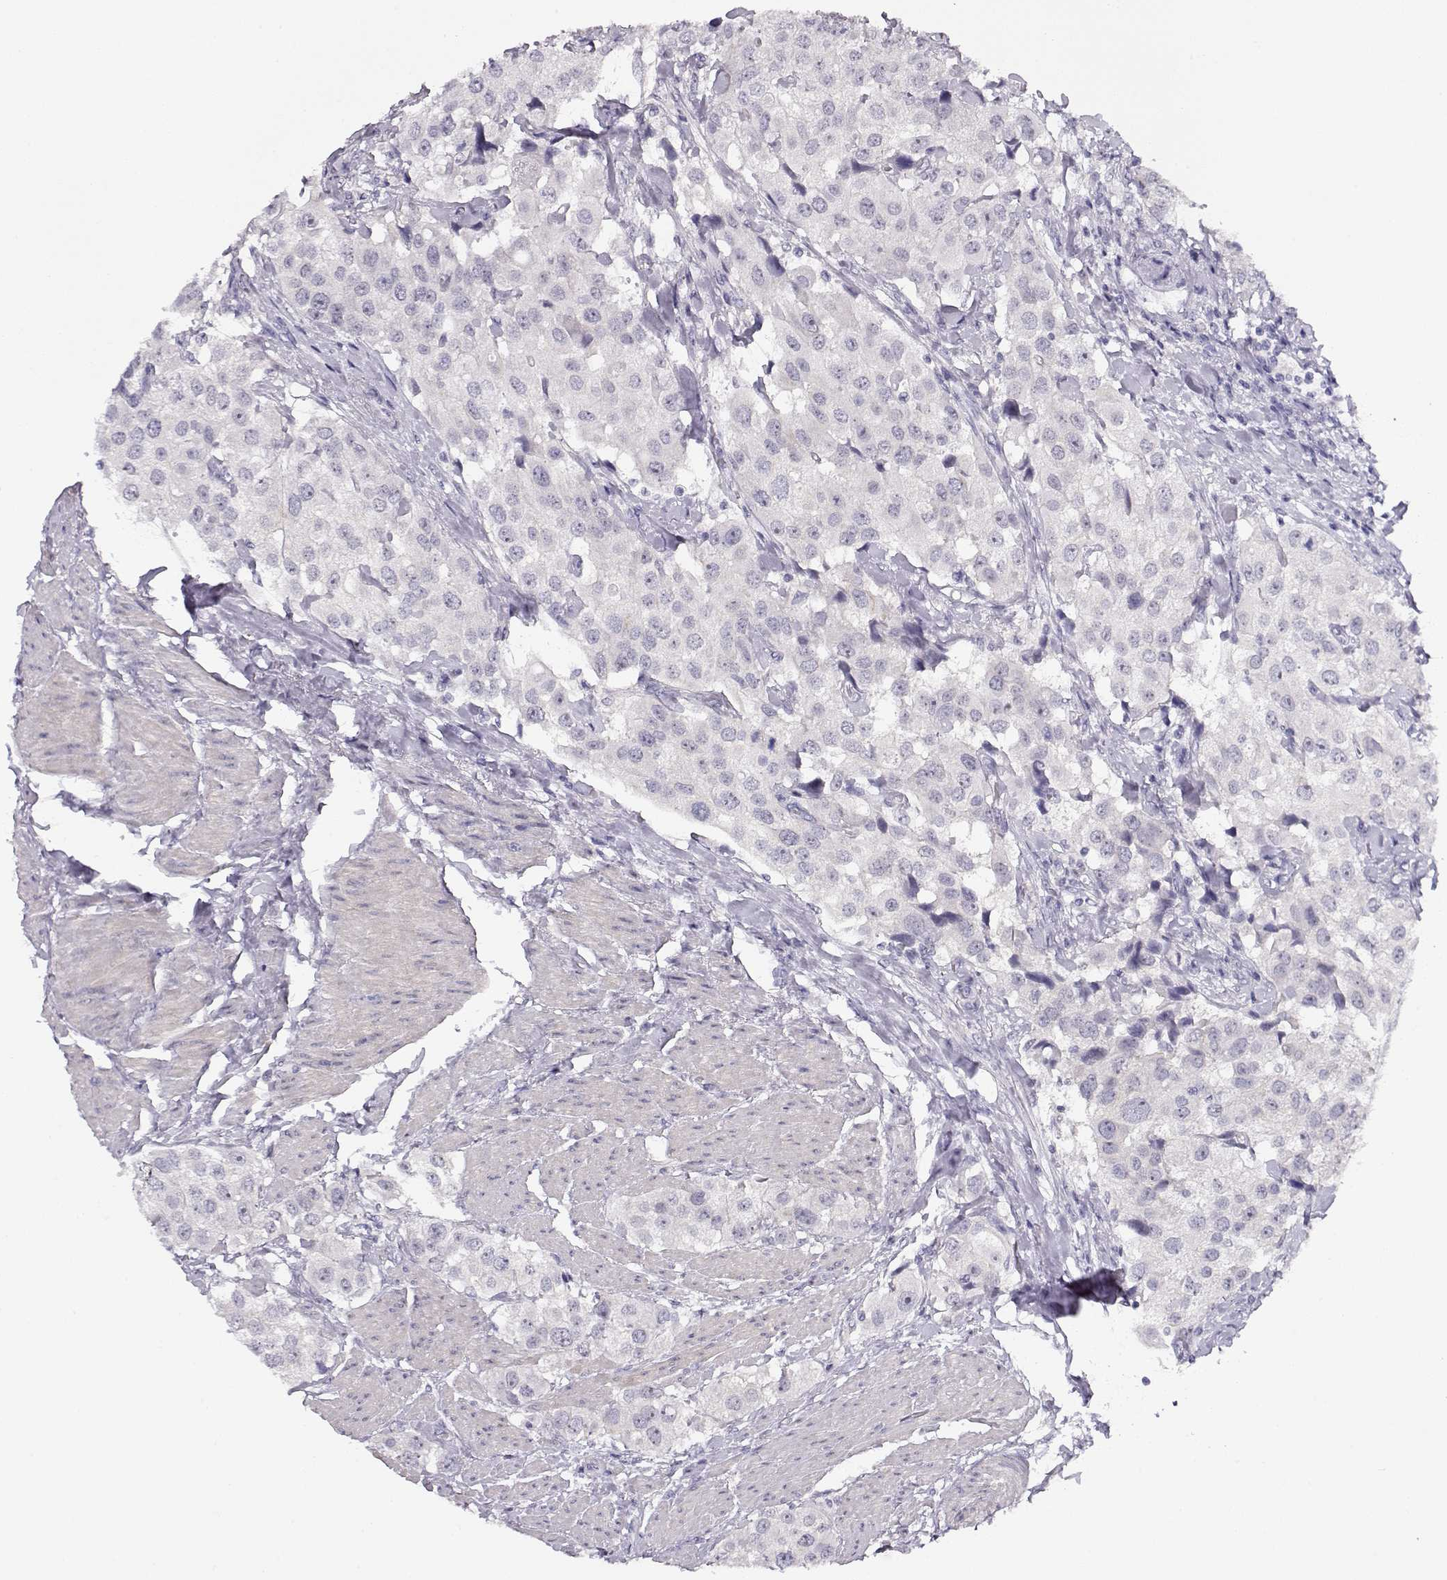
{"staining": {"intensity": "negative", "quantity": "none", "location": "none"}, "tissue": "urothelial cancer", "cell_type": "Tumor cells", "image_type": "cancer", "snomed": [{"axis": "morphology", "description": "Urothelial carcinoma, High grade"}, {"axis": "topography", "description": "Urinary bladder"}], "caption": "Human urothelial cancer stained for a protein using immunohistochemistry (IHC) reveals no staining in tumor cells.", "gene": "CRX", "patient": {"sex": "female", "age": 64}}